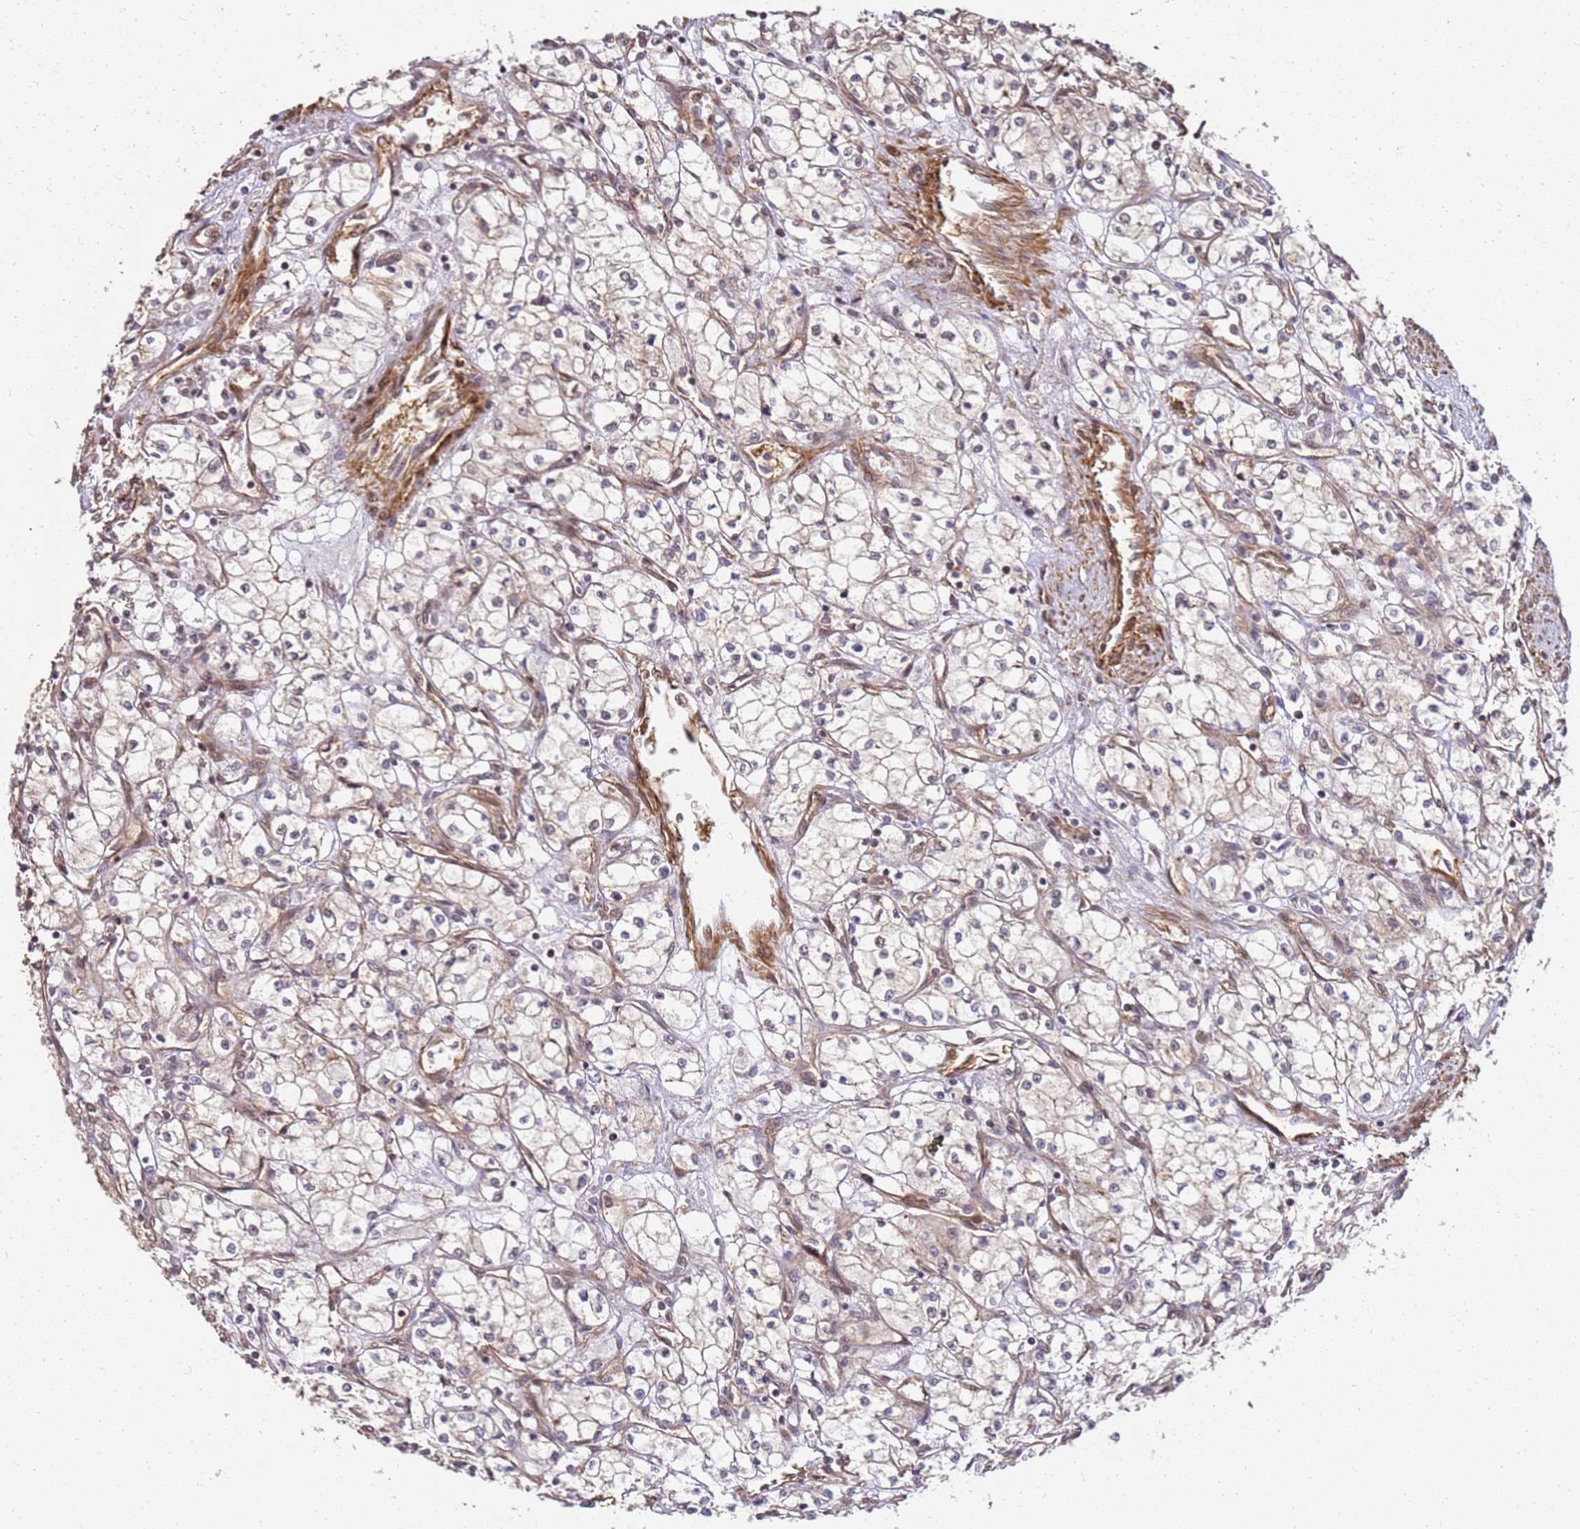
{"staining": {"intensity": "weak", "quantity": "25%-75%", "location": "cytoplasmic/membranous"}, "tissue": "renal cancer", "cell_type": "Tumor cells", "image_type": "cancer", "snomed": [{"axis": "morphology", "description": "Adenocarcinoma, NOS"}, {"axis": "topography", "description": "Kidney"}], "caption": "Immunohistochemical staining of human renal adenocarcinoma reveals low levels of weak cytoplasmic/membranous expression in approximately 25%-75% of tumor cells.", "gene": "ST18", "patient": {"sex": "male", "age": 59}}